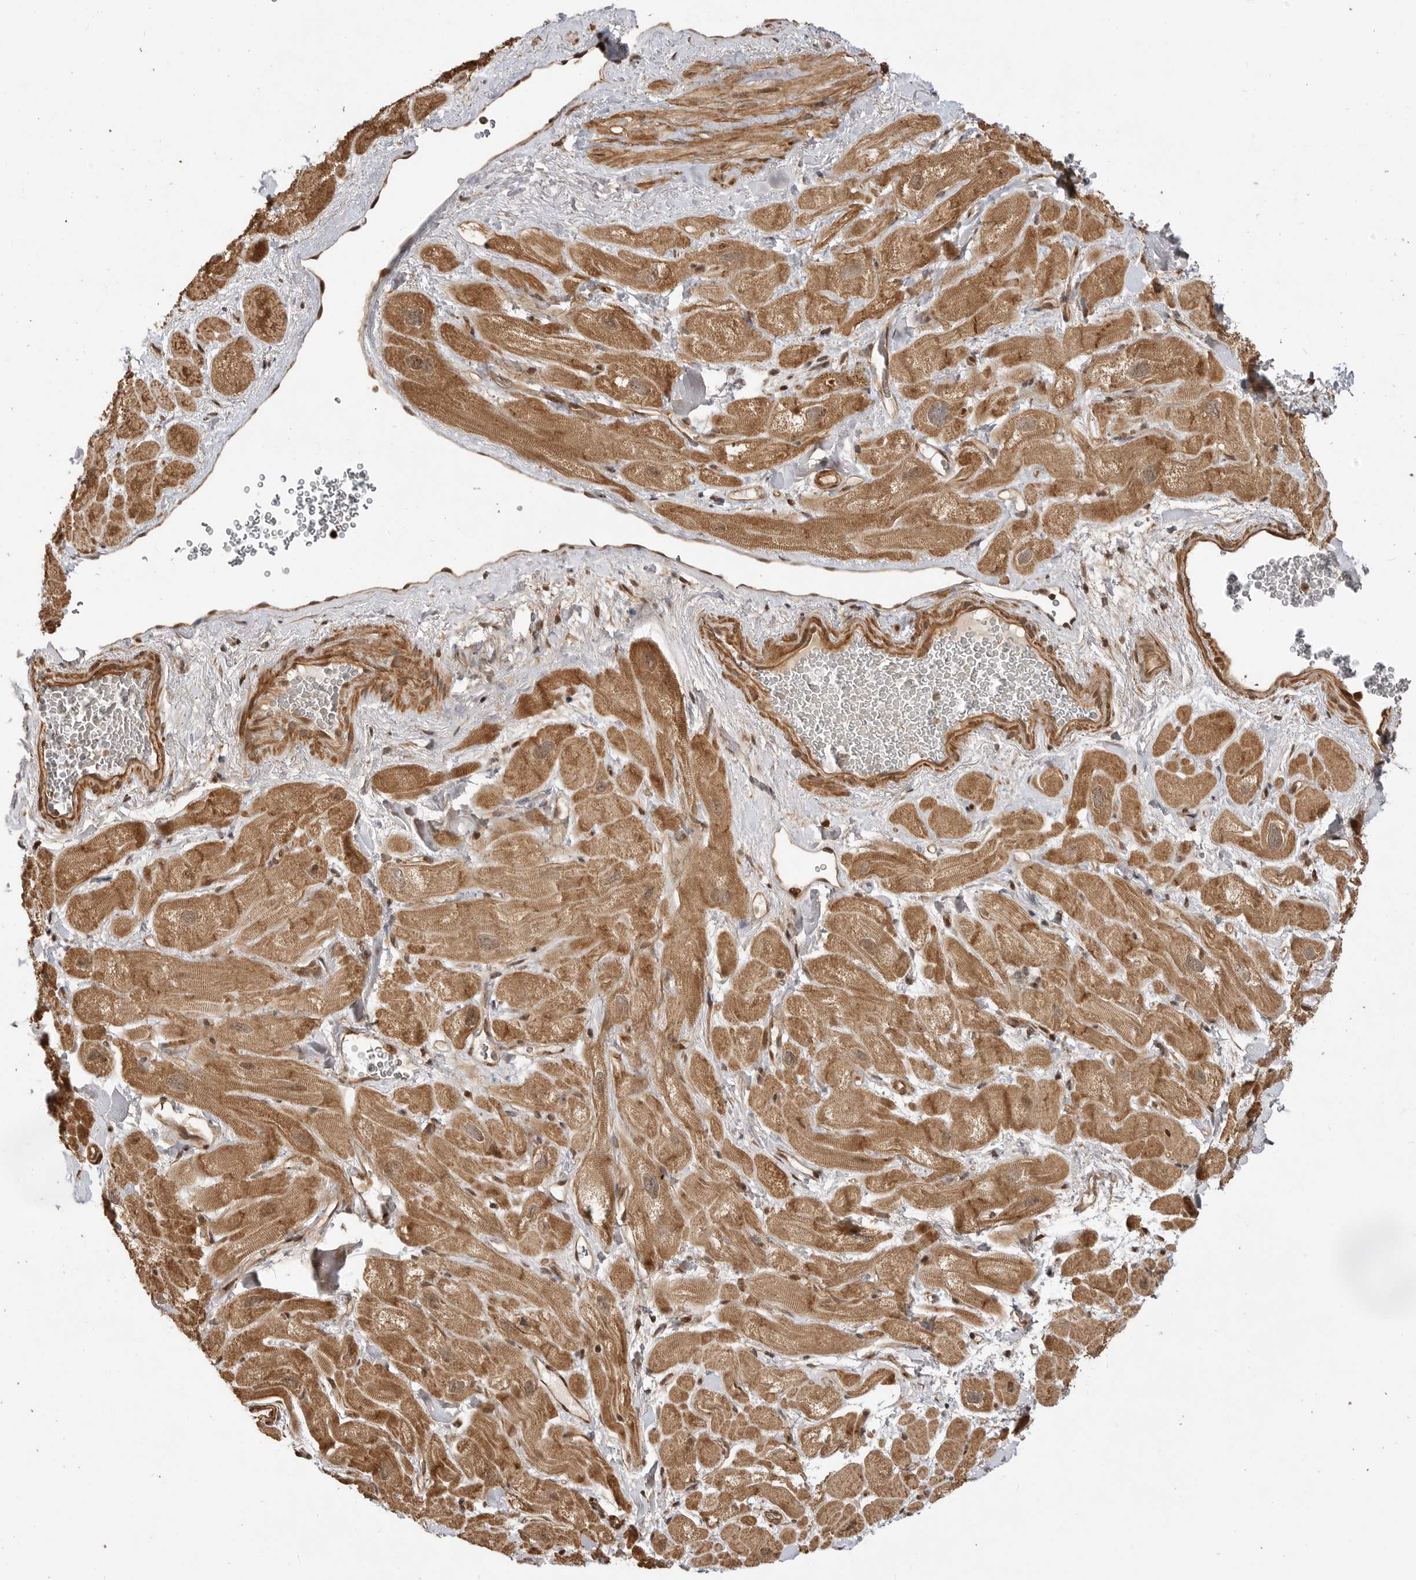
{"staining": {"intensity": "moderate", "quantity": ">75%", "location": "cytoplasmic/membranous"}, "tissue": "heart muscle", "cell_type": "Cardiomyocytes", "image_type": "normal", "snomed": [{"axis": "morphology", "description": "Normal tissue, NOS"}, {"axis": "topography", "description": "Heart"}], "caption": "Immunohistochemical staining of unremarkable heart muscle shows >75% levels of moderate cytoplasmic/membranous protein positivity in approximately >75% of cardiomyocytes.", "gene": "ADPRS", "patient": {"sex": "male", "age": 49}}